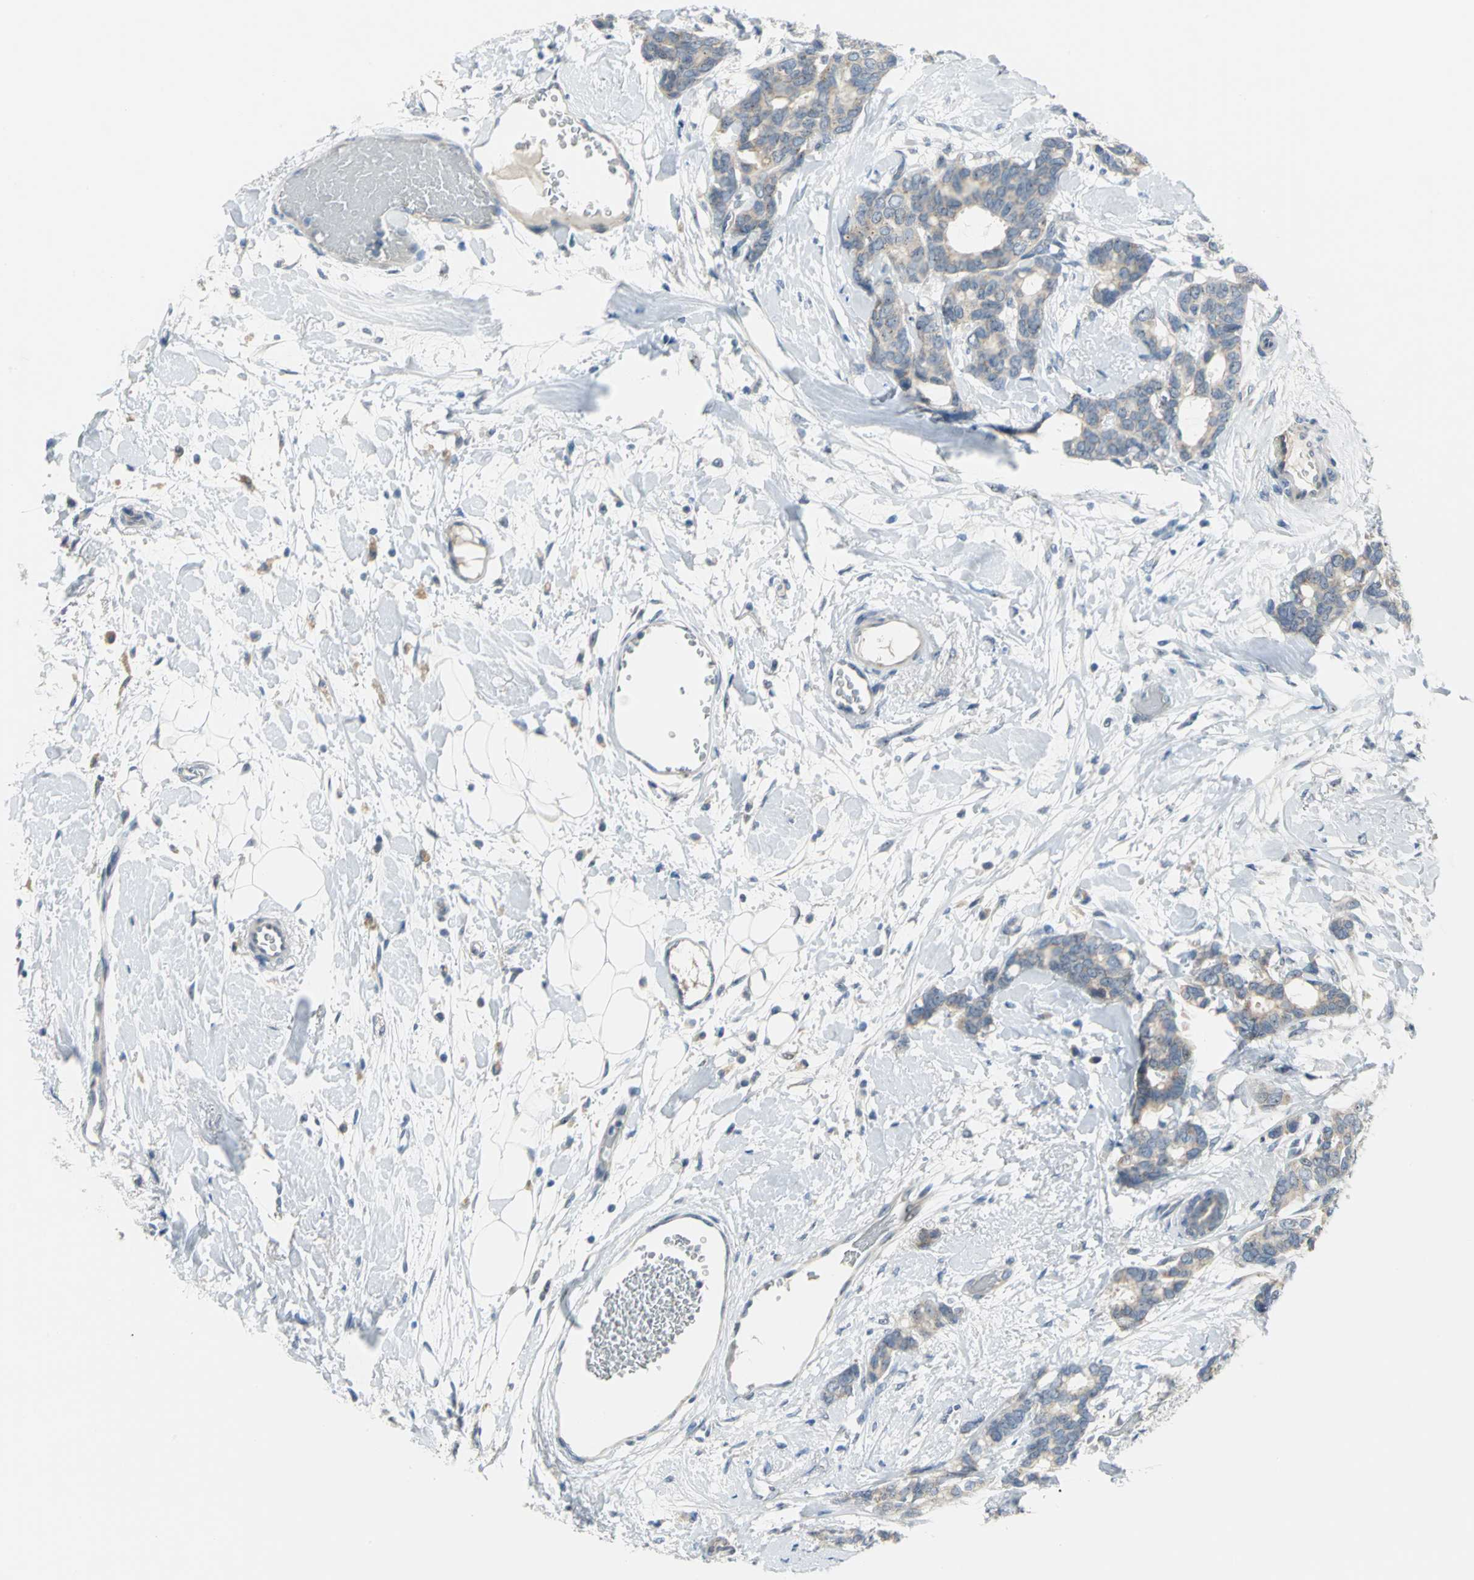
{"staining": {"intensity": "moderate", "quantity": "<25%", "location": "nuclear"}, "tissue": "breast cancer", "cell_type": "Tumor cells", "image_type": "cancer", "snomed": [{"axis": "morphology", "description": "Duct carcinoma"}, {"axis": "topography", "description": "Breast"}], "caption": "DAB immunohistochemical staining of breast cancer reveals moderate nuclear protein expression in about <25% of tumor cells.", "gene": "MYBBP1A", "patient": {"sex": "female", "age": 87}}